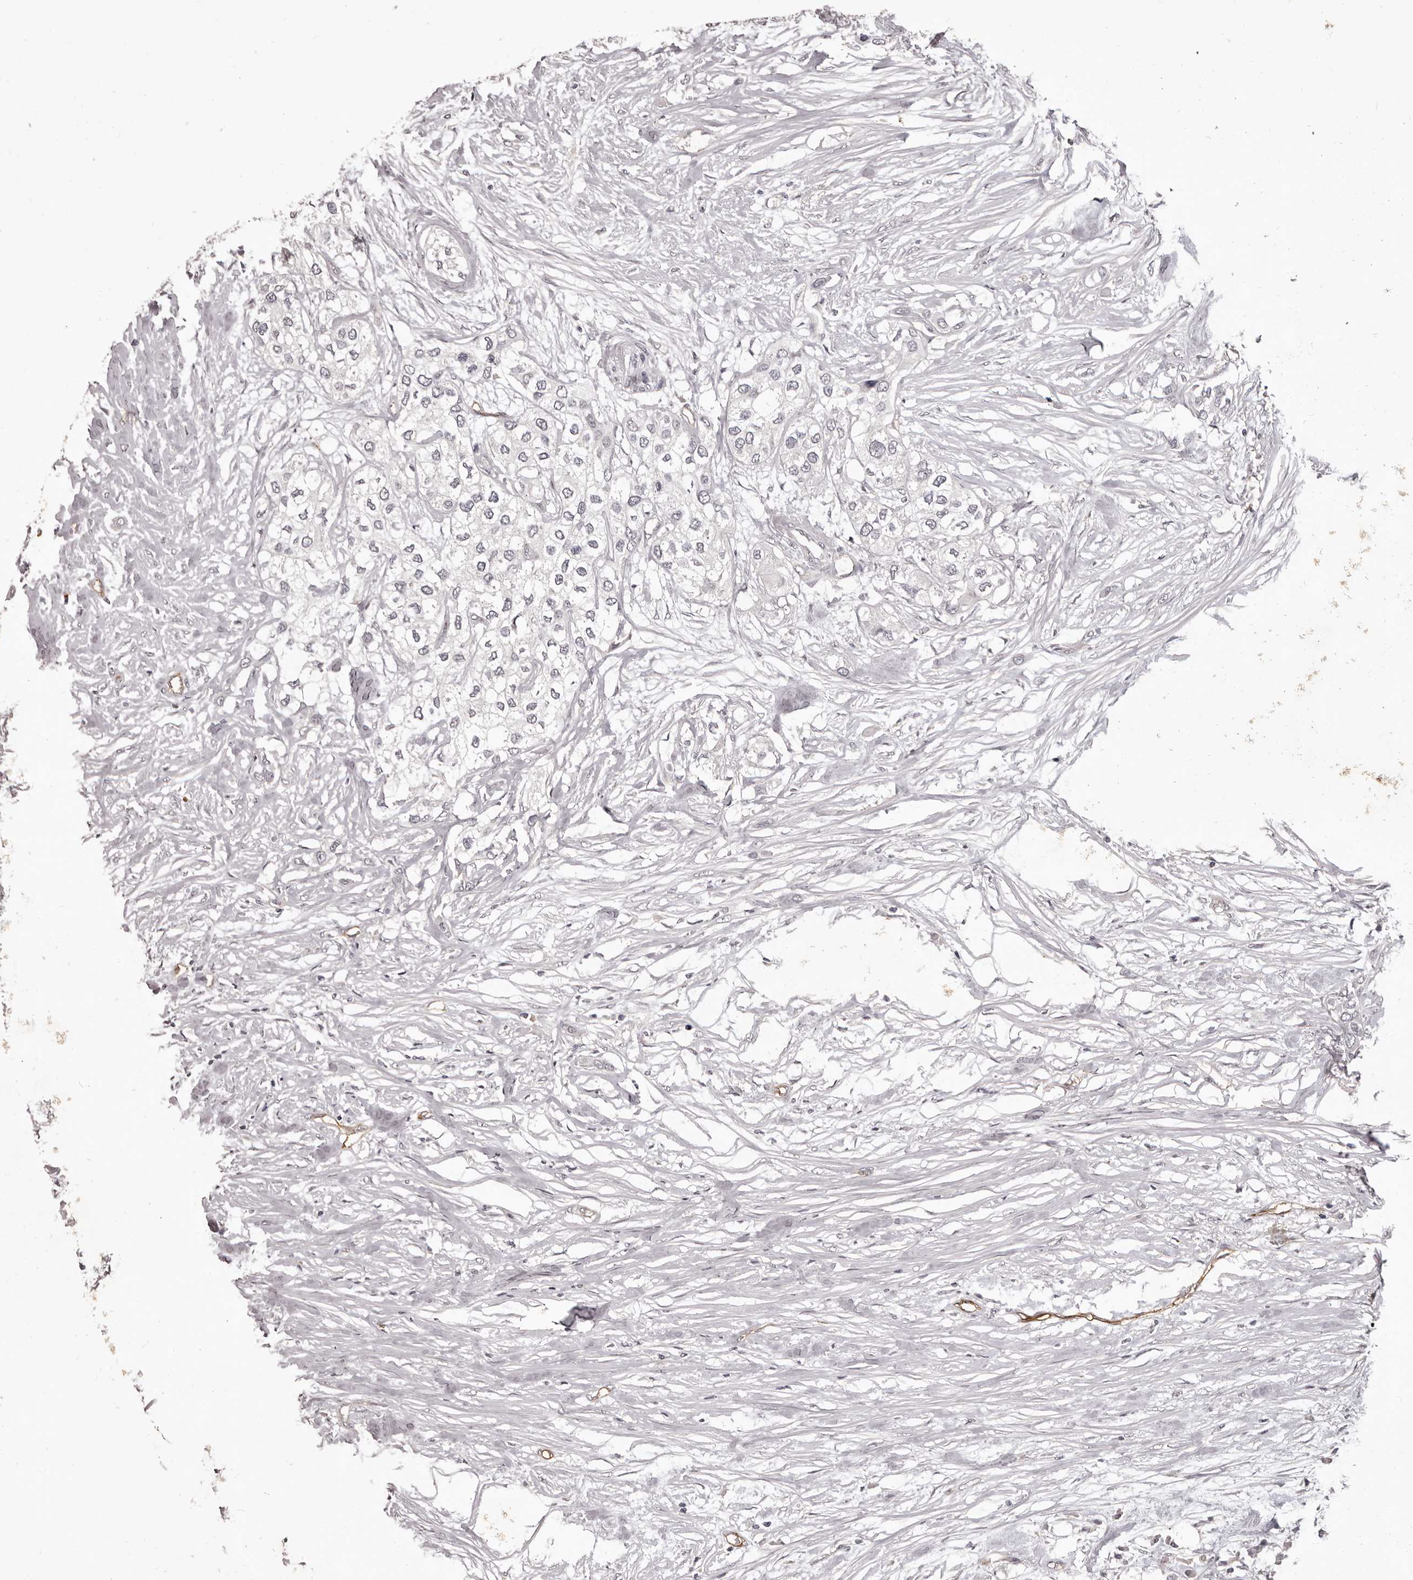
{"staining": {"intensity": "negative", "quantity": "none", "location": "none"}, "tissue": "urothelial cancer", "cell_type": "Tumor cells", "image_type": "cancer", "snomed": [{"axis": "morphology", "description": "Urothelial carcinoma, High grade"}, {"axis": "topography", "description": "Urinary bladder"}], "caption": "A histopathology image of urothelial cancer stained for a protein displays no brown staining in tumor cells.", "gene": "GPR78", "patient": {"sex": "male", "age": 64}}